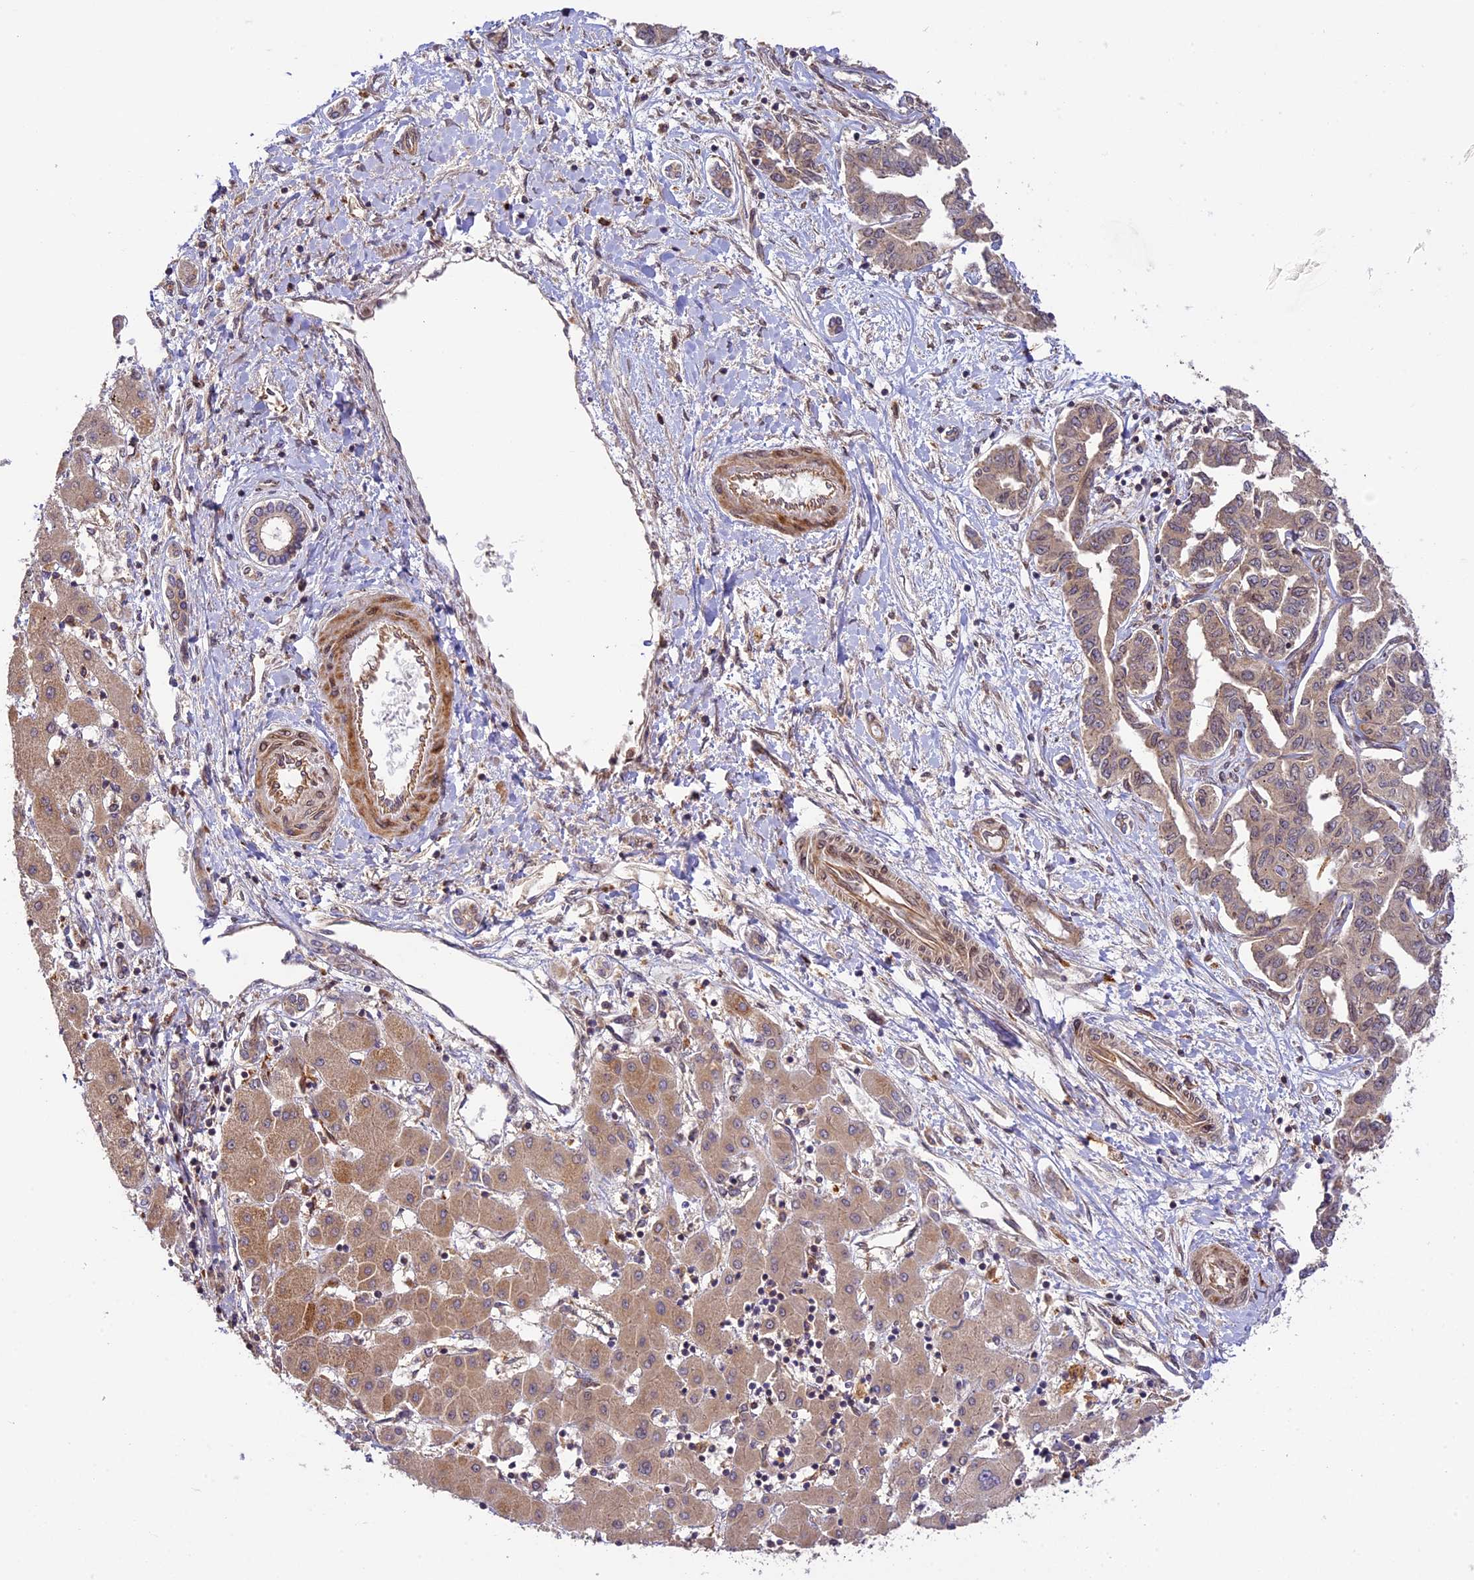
{"staining": {"intensity": "weak", "quantity": "<25%", "location": "cytoplasmic/membranous"}, "tissue": "liver cancer", "cell_type": "Tumor cells", "image_type": "cancer", "snomed": [{"axis": "morphology", "description": "Cholangiocarcinoma"}, {"axis": "topography", "description": "Liver"}], "caption": "DAB immunohistochemical staining of human cholangiocarcinoma (liver) shows no significant expression in tumor cells.", "gene": "DGKH", "patient": {"sex": "male", "age": 59}}